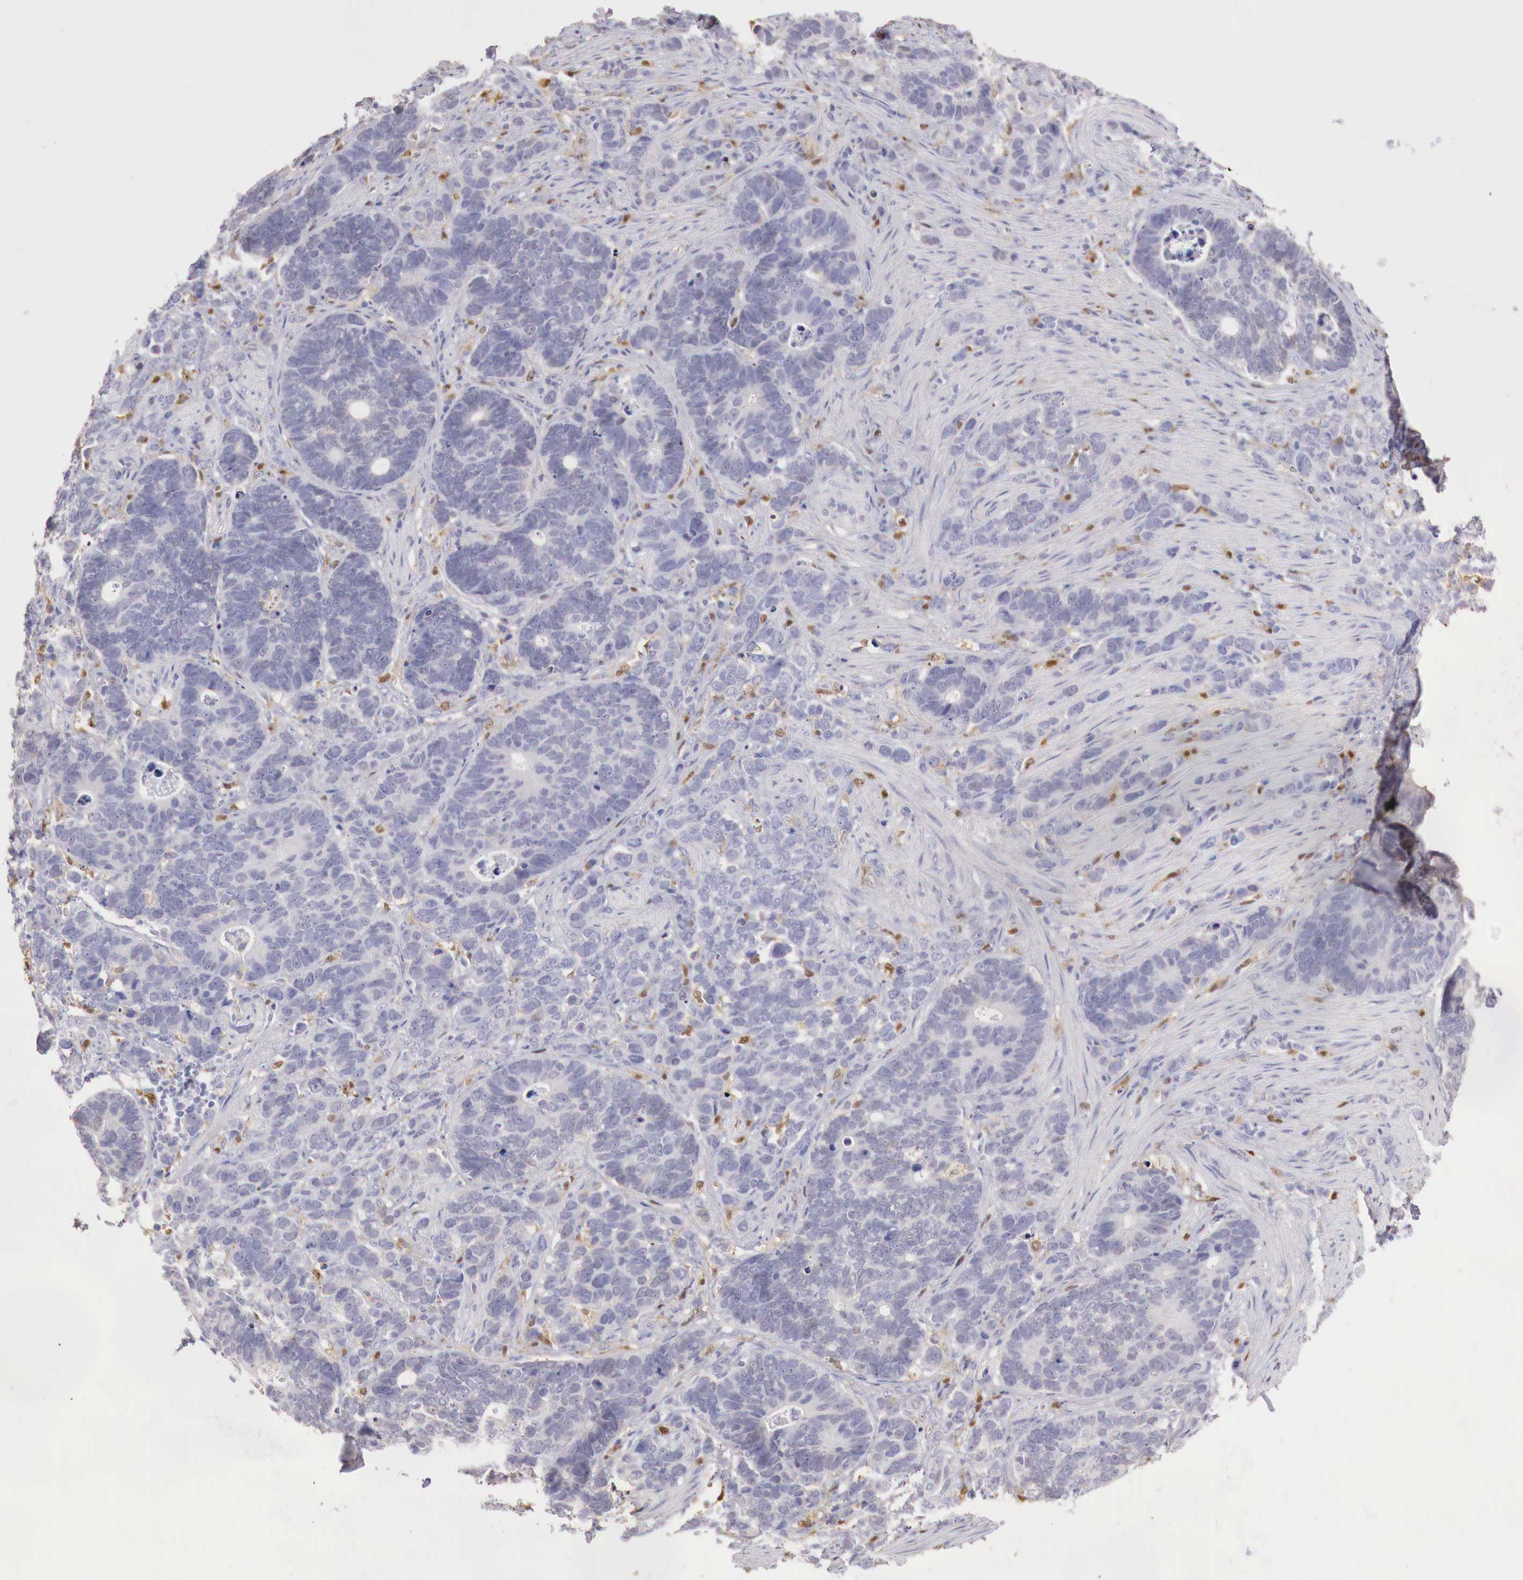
{"staining": {"intensity": "negative", "quantity": "none", "location": "none"}, "tissue": "stomach cancer", "cell_type": "Tumor cells", "image_type": "cancer", "snomed": [{"axis": "morphology", "description": "Adenocarcinoma, NOS"}, {"axis": "topography", "description": "Stomach, upper"}], "caption": "Immunohistochemistry of adenocarcinoma (stomach) displays no positivity in tumor cells.", "gene": "RENBP", "patient": {"sex": "male", "age": 71}}